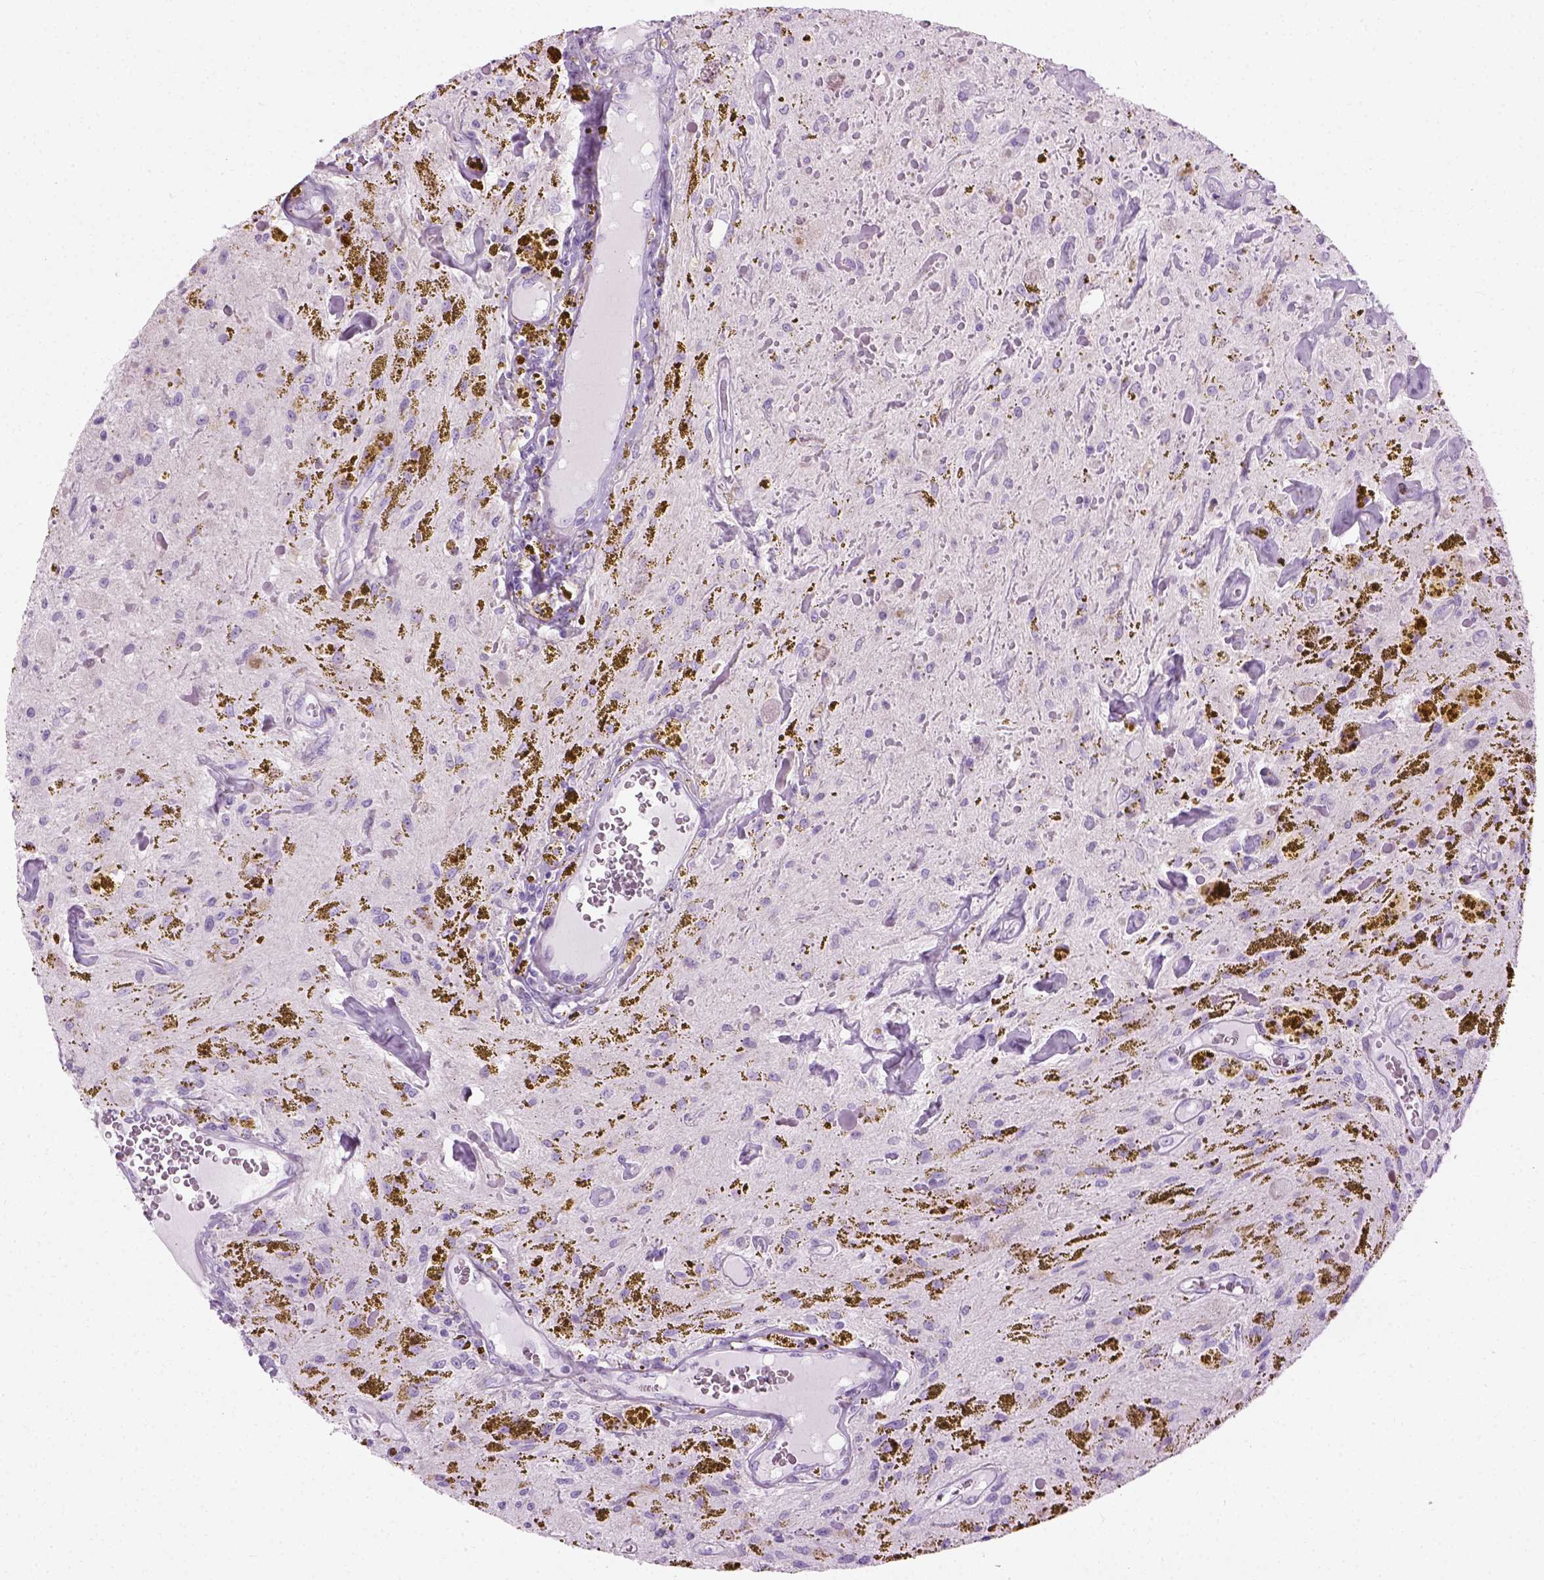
{"staining": {"intensity": "negative", "quantity": "none", "location": "none"}, "tissue": "glioma", "cell_type": "Tumor cells", "image_type": "cancer", "snomed": [{"axis": "morphology", "description": "Glioma, malignant, Low grade"}, {"axis": "topography", "description": "Cerebellum"}], "caption": "Glioma was stained to show a protein in brown. There is no significant positivity in tumor cells.", "gene": "CIBAR2", "patient": {"sex": "female", "age": 14}}